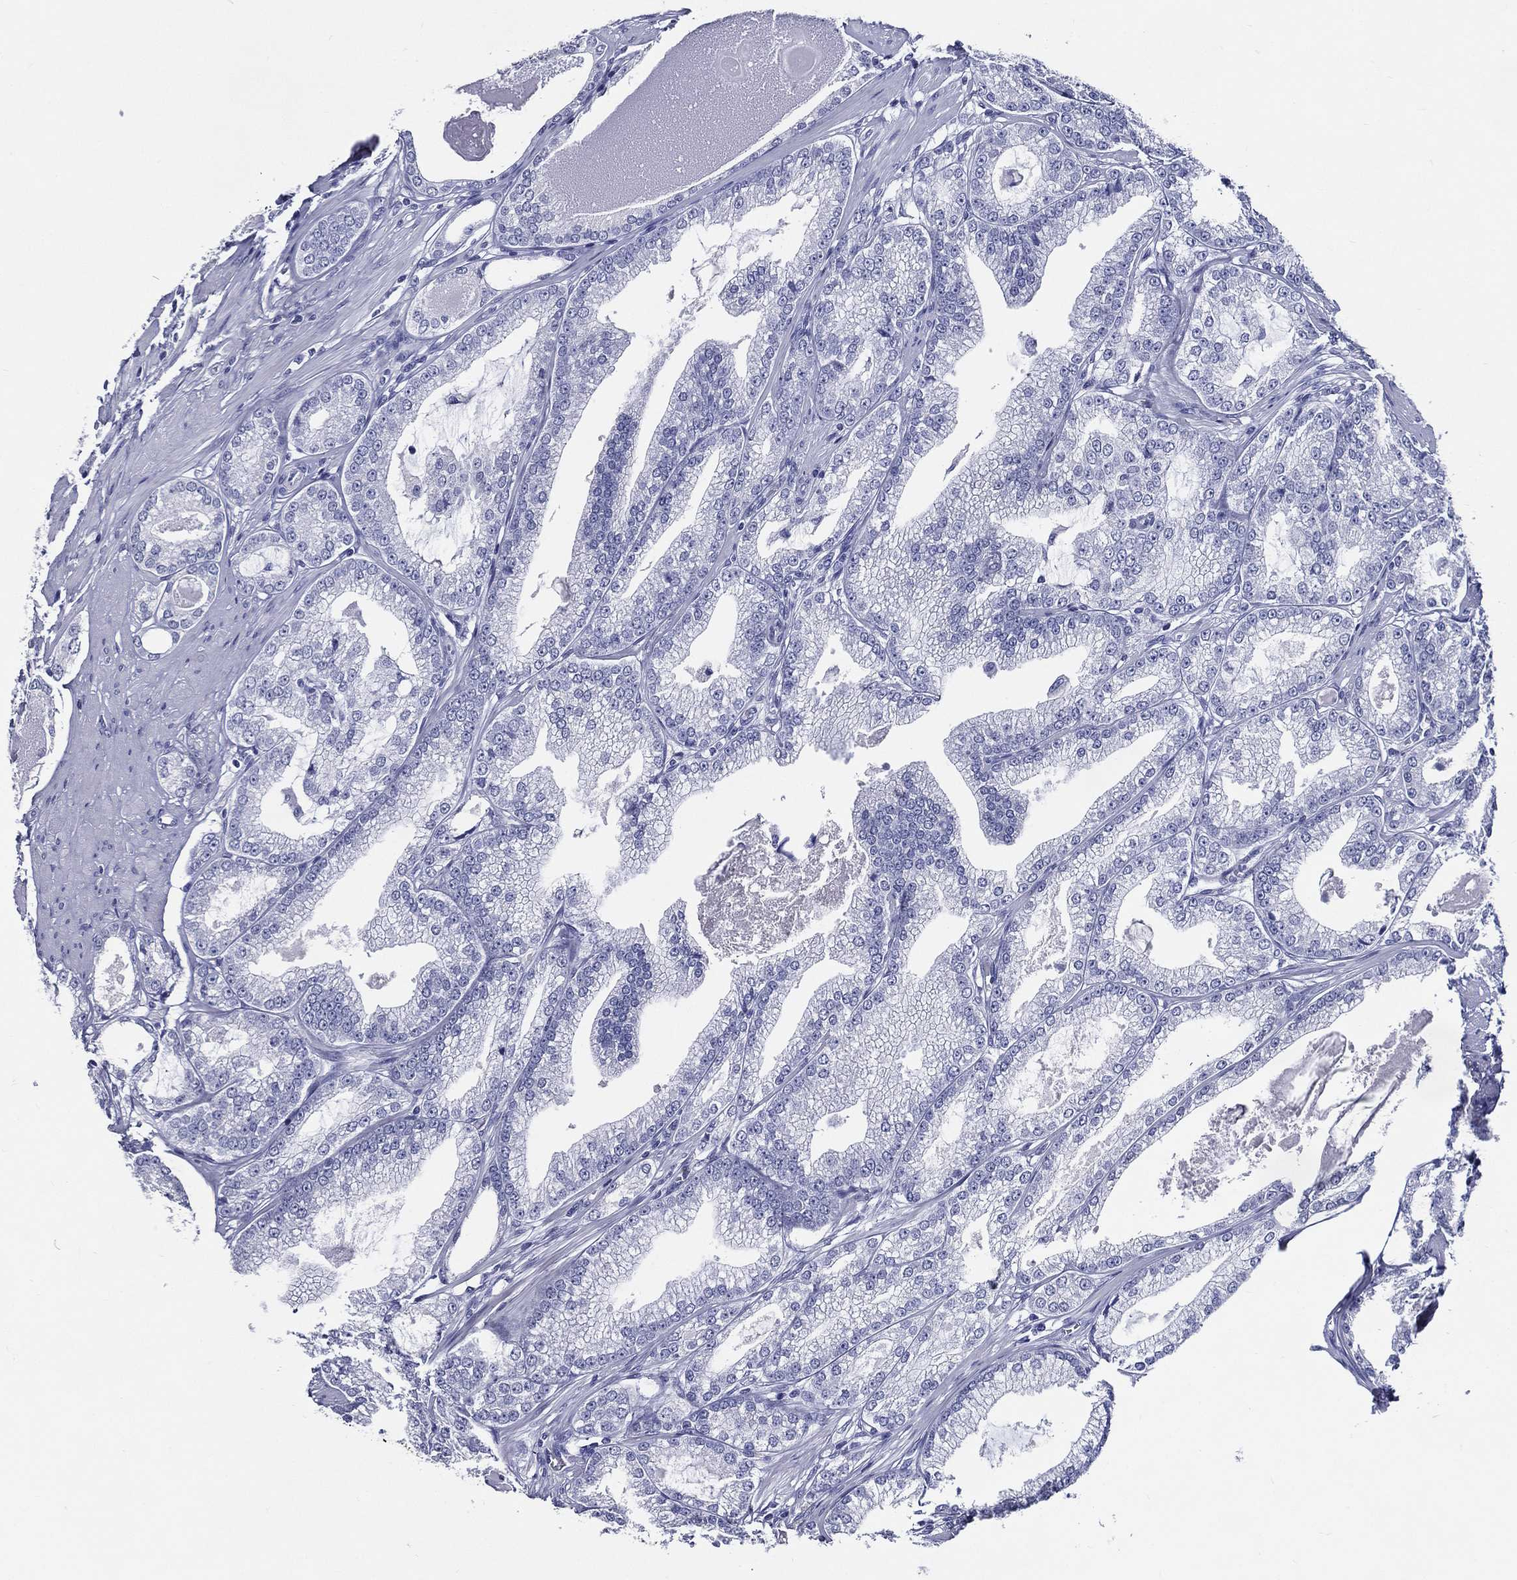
{"staining": {"intensity": "negative", "quantity": "none", "location": "none"}, "tissue": "prostate cancer", "cell_type": "Tumor cells", "image_type": "cancer", "snomed": [{"axis": "morphology", "description": "Adenocarcinoma, High grade"}, {"axis": "topography", "description": "Prostate and seminal vesicle, NOS"}], "caption": "High magnification brightfield microscopy of prostate cancer stained with DAB (3,3'-diaminobenzidine) (brown) and counterstained with hematoxylin (blue): tumor cells show no significant expression.", "gene": "ACE2", "patient": {"sex": "male", "age": 62}}